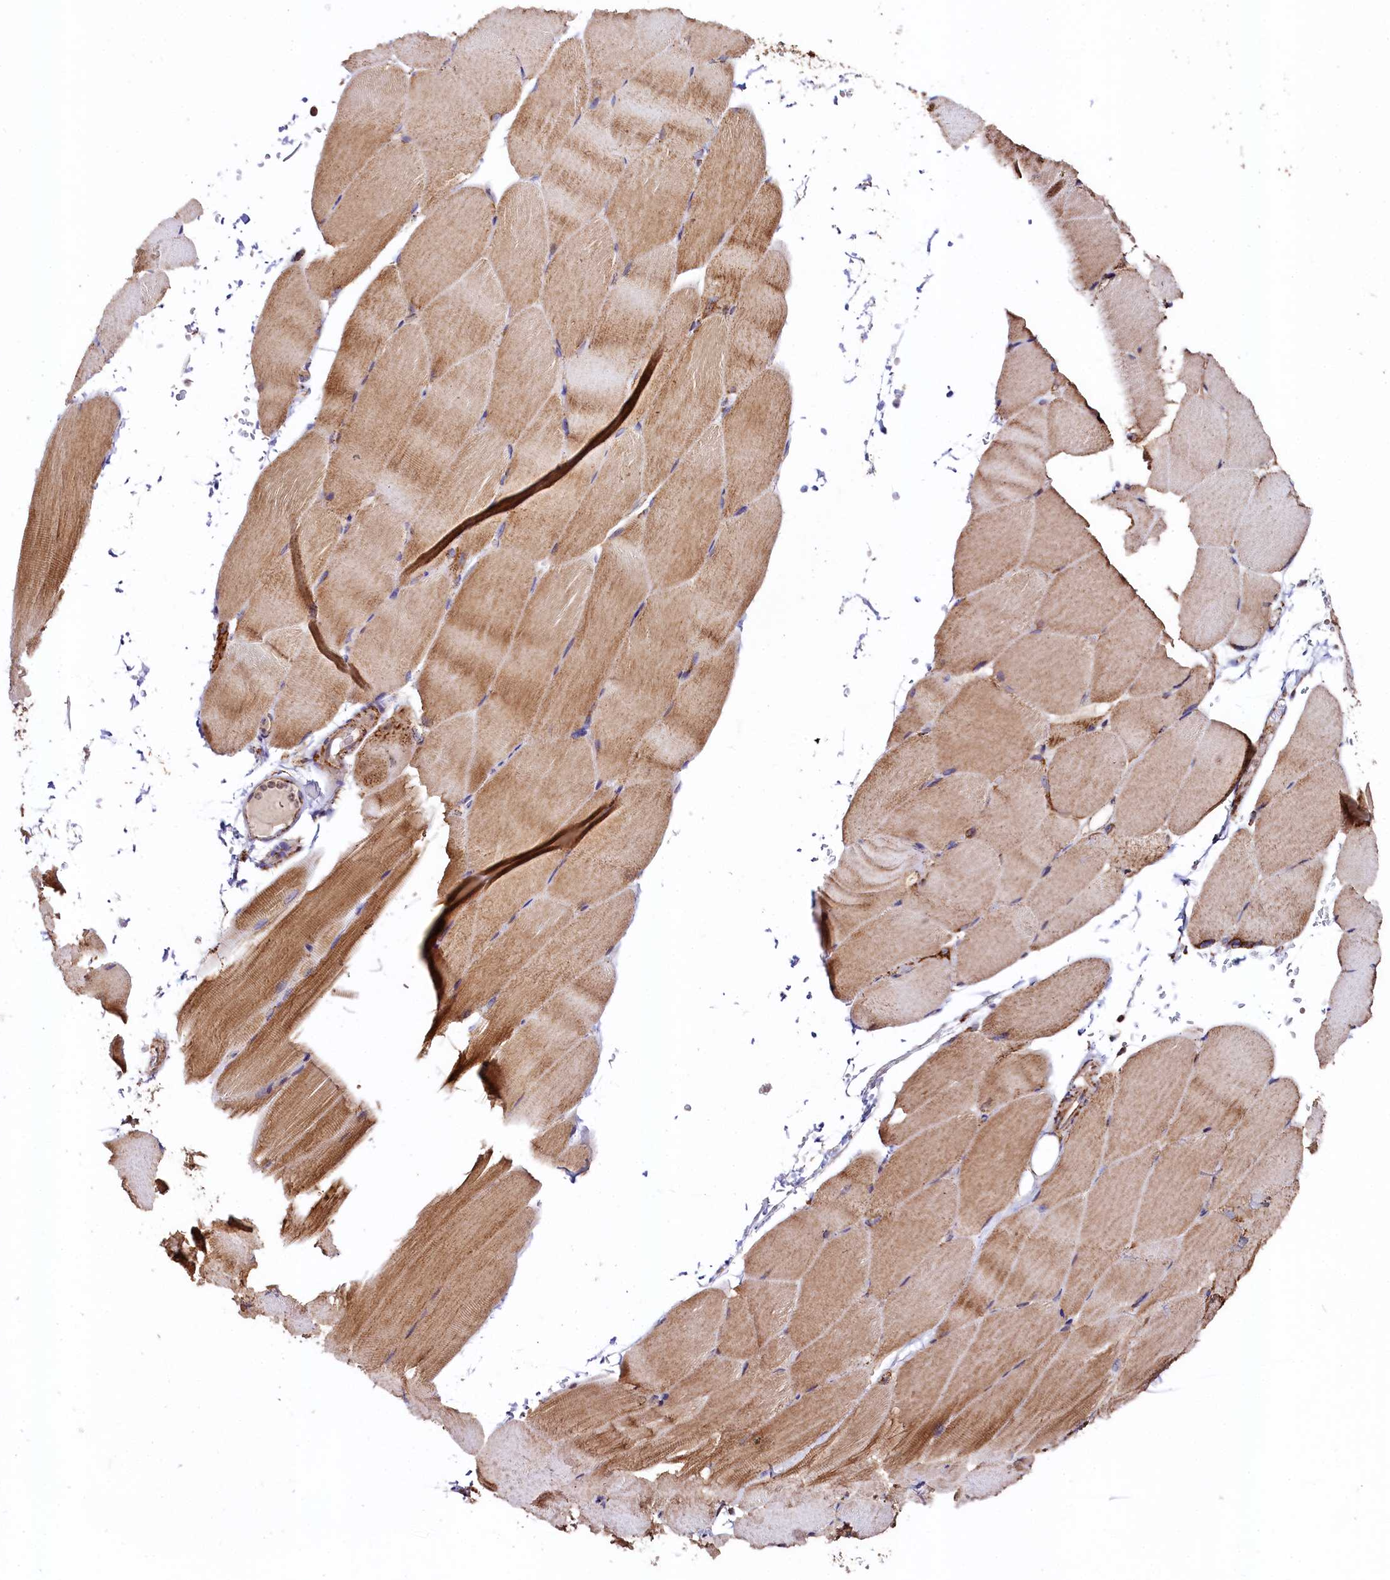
{"staining": {"intensity": "moderate", "quantity": "25%-75%", "location": "cytoplasmic/membranous"}, "tissue": "skeletal muscle", "cell_type": "Myocytes", "image_type": "normal", "snomed": [{"axis": "morphology", "description": "Normal tissue, NOS"}, {"axis": "topography", "description": "Skeletal muscle"}, {"axis": "topography", "description": "Parathyroid gland"}], "caption": "A histopathology image of skeletal muscle stained for a protein displays moderate cytoplasmic/membranous brown staining in myocytes. The staining is performed using DAB brown chromogen to label protein expression. The nuclei are counter-stained blue using hematoxylin.", "gene": "CLYBL", "patient": {"sex": "female", "age": 37}}